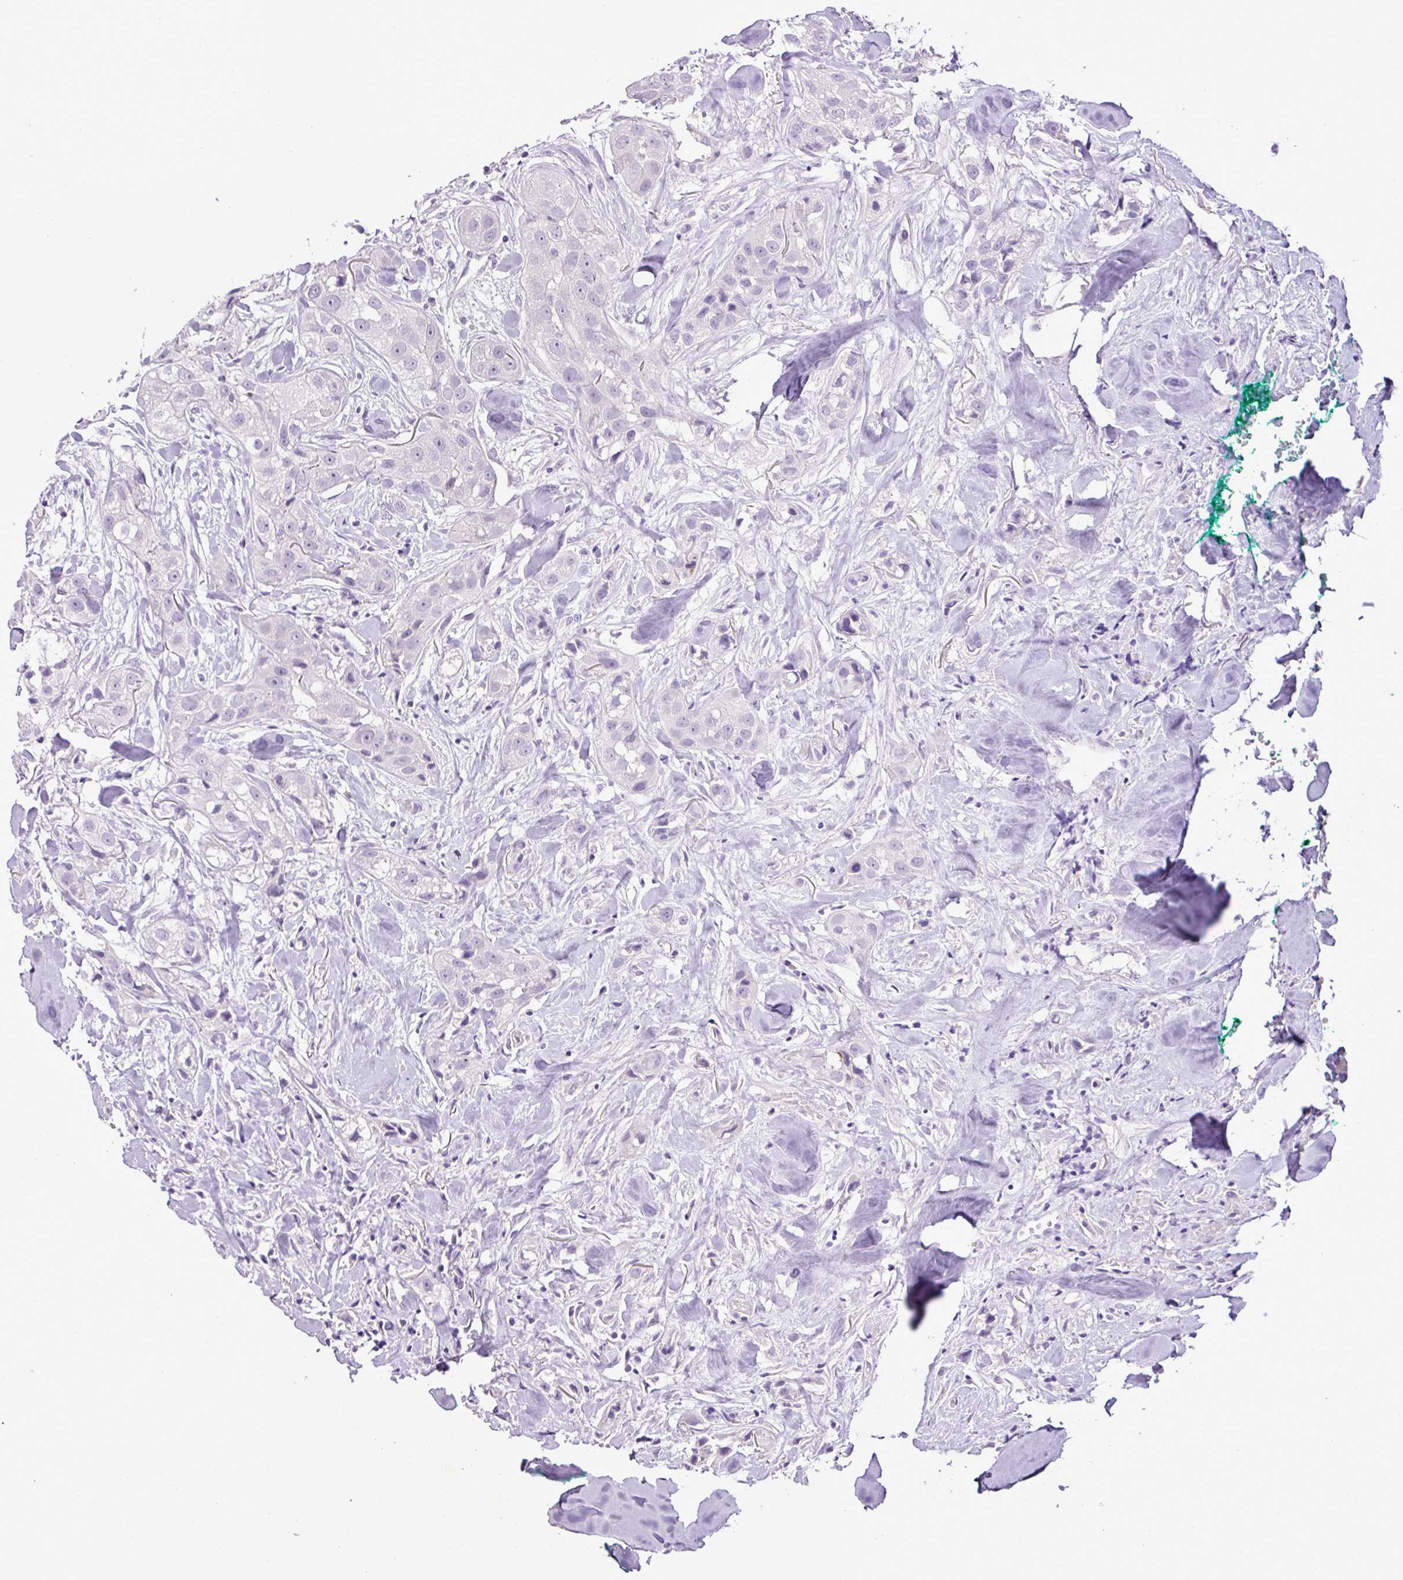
{"staining": {"intensity": "negative", "quantity": "none", "location": "none"}, "tissue": "head and neck cancer", "cell_type": "Tumor cells", "image_type": "cancer", "snomed": [{"axis": "morphology", "description": "Normal tissue, NOS"}, {"axis": "morphology", "description": "Squamous cell carcinoma, NOS"}, {"axis": "topography", "description": "Skeletal muscle"}, {"axis": "topography", "description": "Head-Neck"}], "caption": "Human head and neck cancer stained for a protein using IHC shows no staining in tumor cells.", "gene": "HTR3E", "patient": {"sex": "male", "age": 51}}